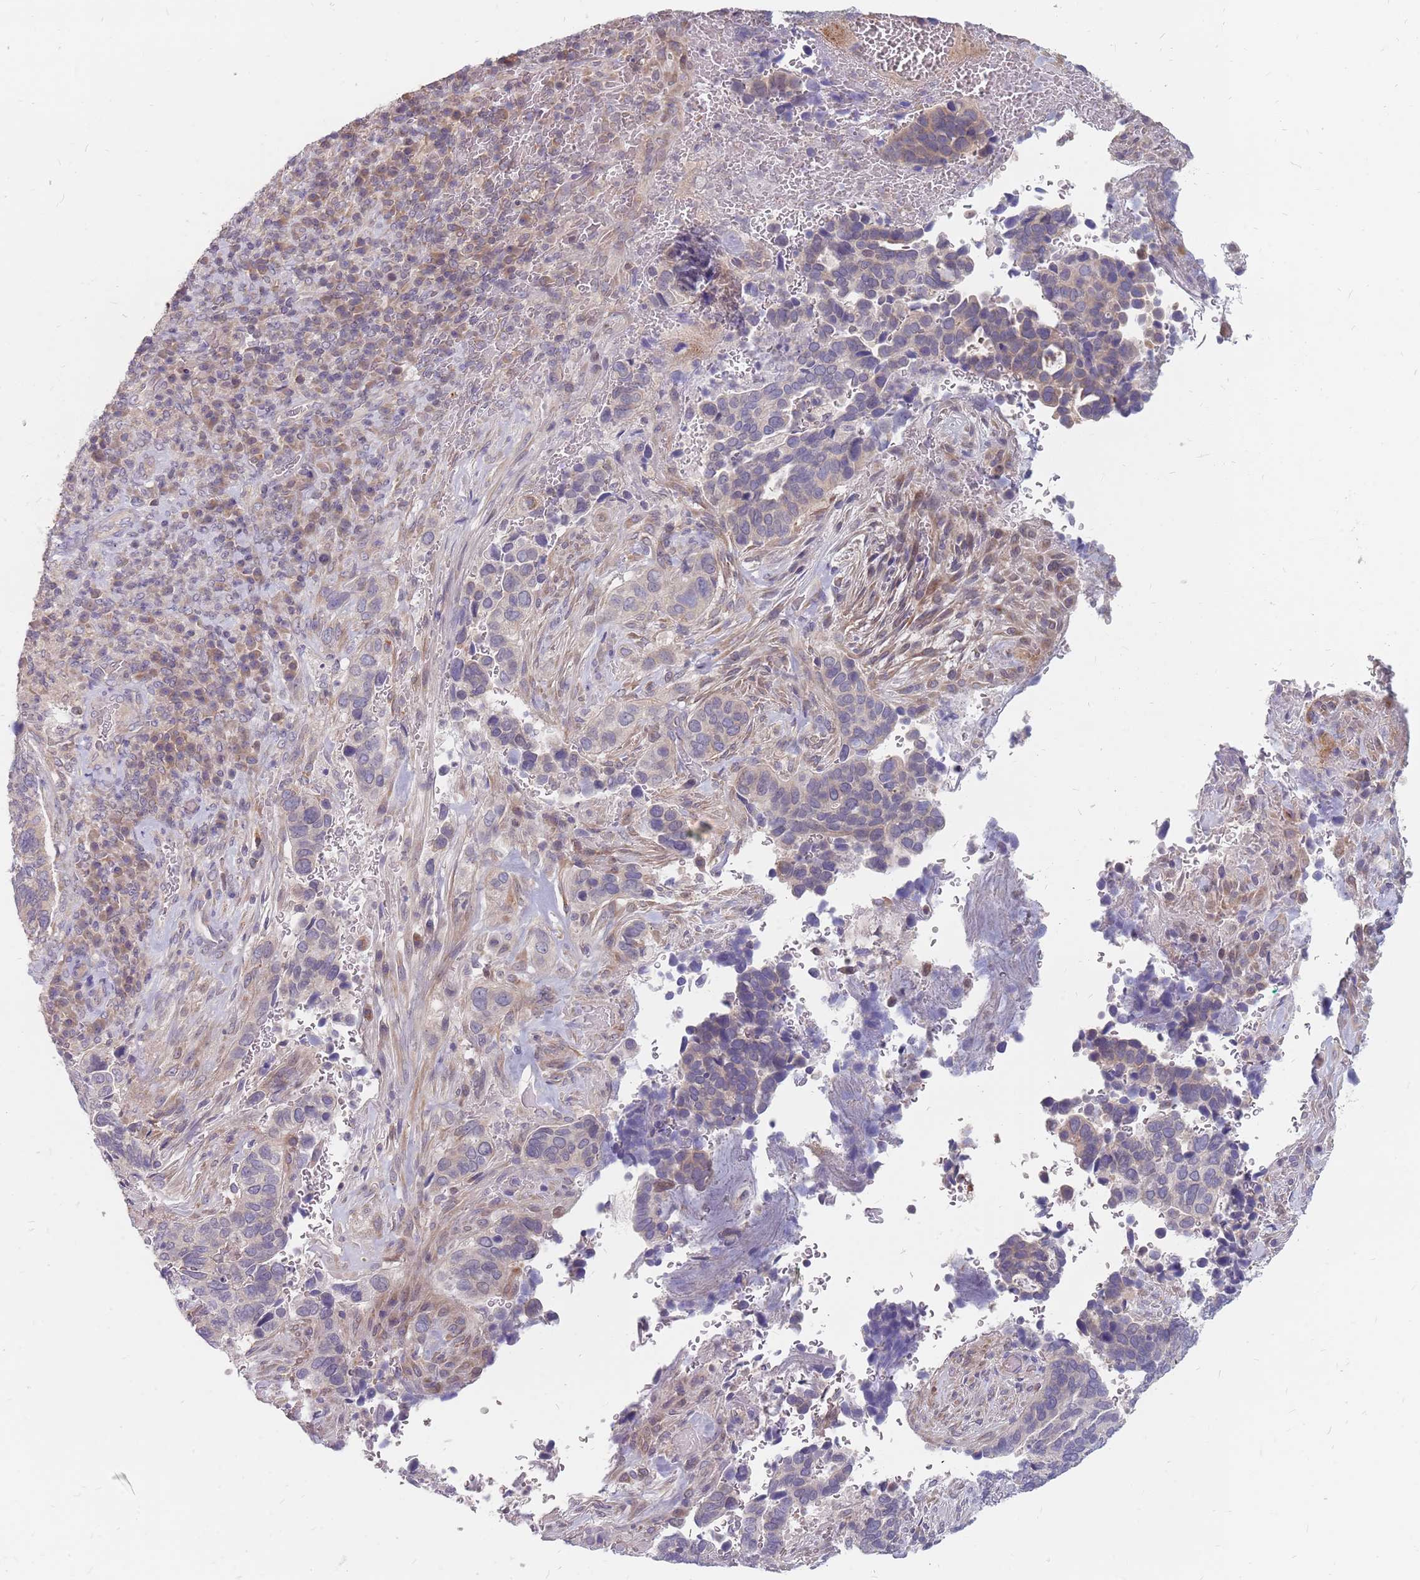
{"staining": {"intensity": "negative", "quantity": "none", "location": "none"}, "tissue": "cervical cancer", "cell_type": "Tumor cells", "image_type": "cancer", "snomed": [{"axis": "morphology", "description": "Squamous cell carcinoma, NOS"}, {"axis": "topography", "description": "Cervix"}], "caption": "Photomicrograph shows no significant protein staining in tumor cells of cervical cancer.", "gene": "CMTR2", "patient": {"sex": "female", "age": 38}}